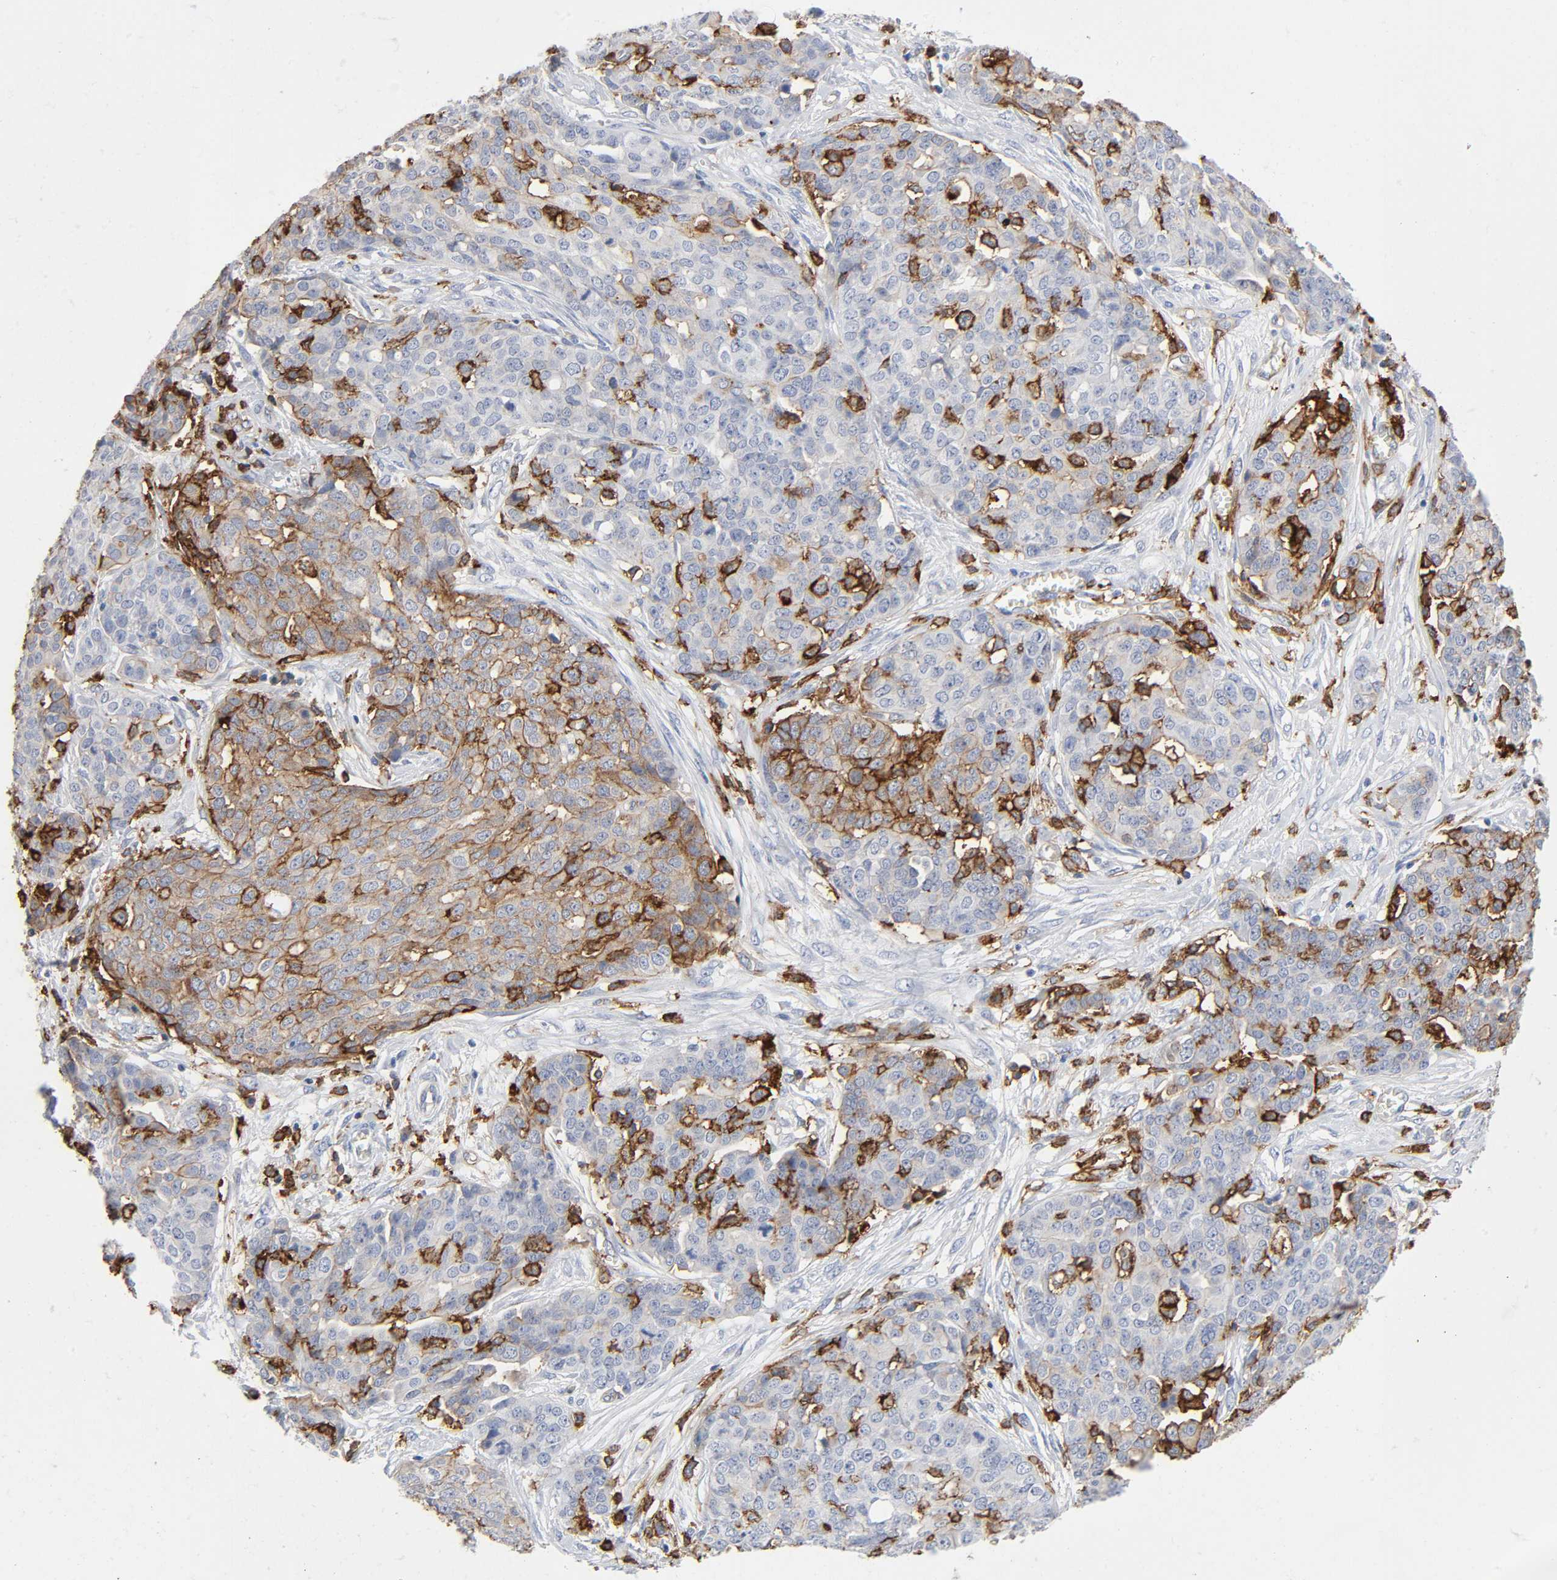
{"staining": {"intensity": "negative", "quantity": "none", "location": "none"}, "tissue": "ovarian cancer", "cell_type": "Tumor cells", "image_type": "cancer", "snomed": [{"axis": "morphology", "description": "Cystadenocarcinoma, serous, NOS"}, {"axis": "topography", "description": "Soft tissue"}, {"axis": "topography", "description": "Ovary"}], "caption": "Tumor cells are negative for protein expression in human ovarian cancer. The staining was performed using DAB to visualize the protein expression in brown, while the nuclei were stained in blue with hematoxylin (Magnification: 20x).", "gene": "LYN", "patient": {"sex": "female", "age": 57}}